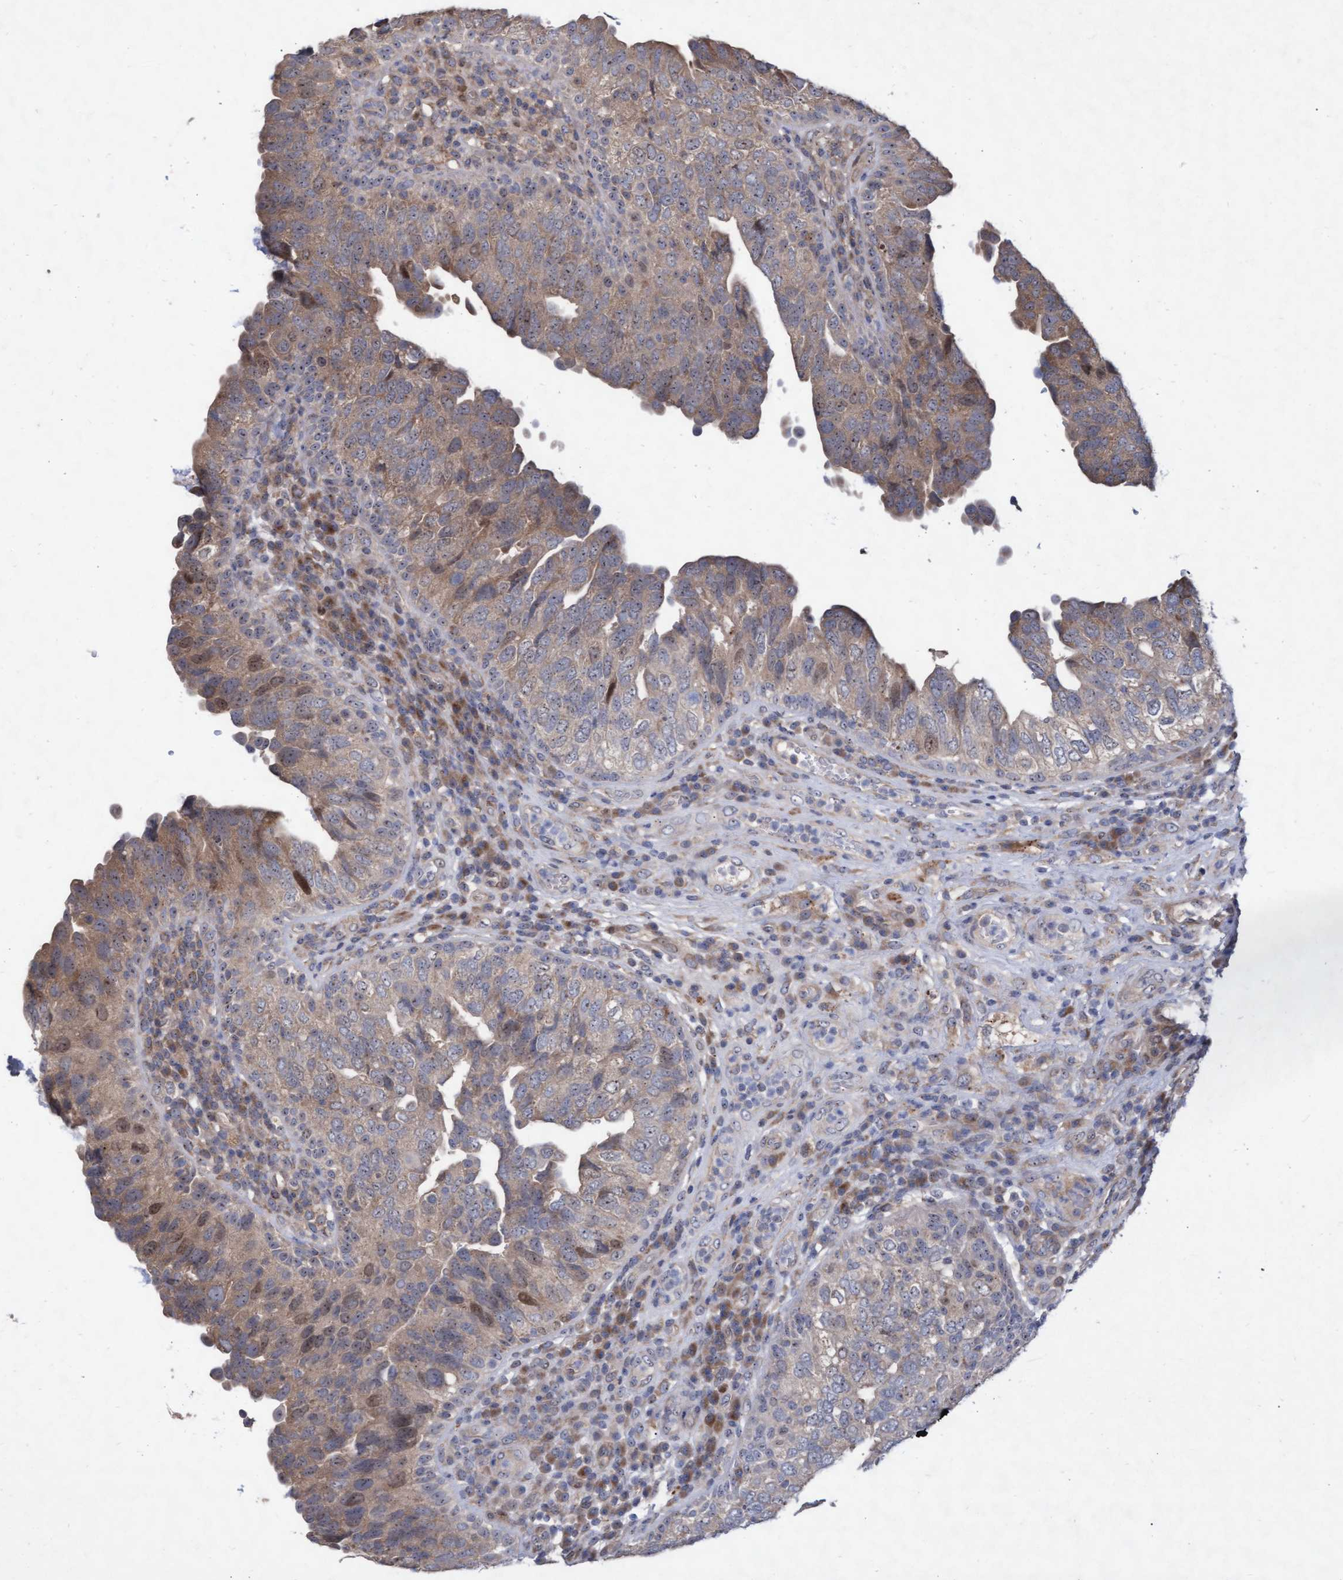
{"staining": {"intensity": "weak", "quantity": ">75%", "location": "cytoplasmic/membranous"}, "tissue": "urothelial cancer", "cell_type": "Tumor cells", "image_type": "cancer", "snomed": [{"axis": "morphology", "description": "Urothelial carcinoma, High grade"}, {"axis": "topography", "description": "Urinary bladder"}], "caption": "Tumor cells exhibit weak cytoplasmic/membranous positivity in approximately >75% of cells in urothelial carcinoma (high-grade).", "gene": "ABCF2", "patient": {"sex": "female", "age": 82}}